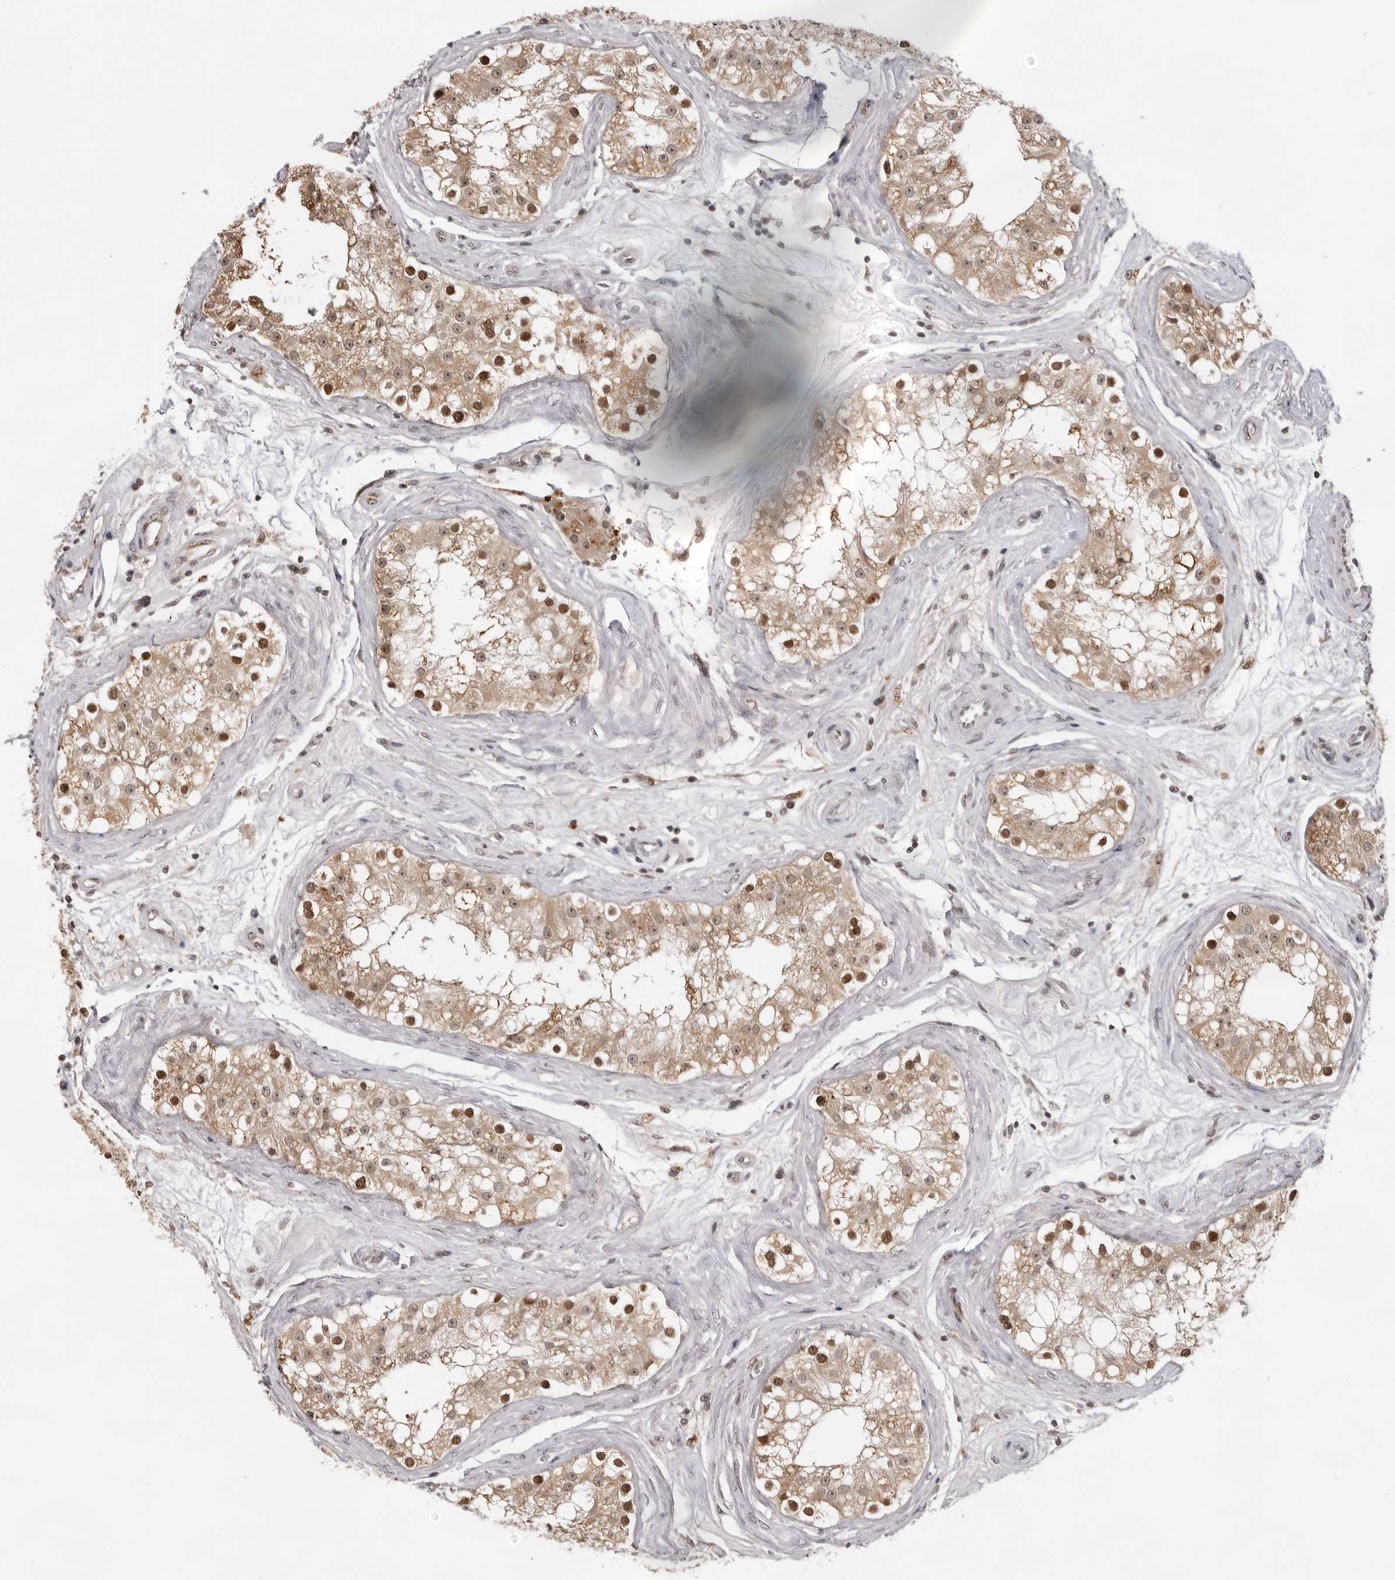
{"staining": {"intensity": "moderate", "quantity": ">75%", "location": "cytoplasmic/membranous,nuclear"}, "tissue": "testis", "cell_type": "Cells in seminiferous ducts", "image_type": "normal", "snomed": [{"axis": "morphology", "description": "Normal tissue, NOS"}, {"axis": "topography", "description": "Testis"}], "caption": "Normal testis demonstrates moderate cytoplasmic/membranous,nuclear positivity in approximately >75% of cells in seminiferous ducts (DAB (3,3'-diaminobenzidine) IHC, brown staining for protein, blue staining for nuclei)..", "gene": "EXOSC10", "patient": {"sex": "male", "age": 84}}